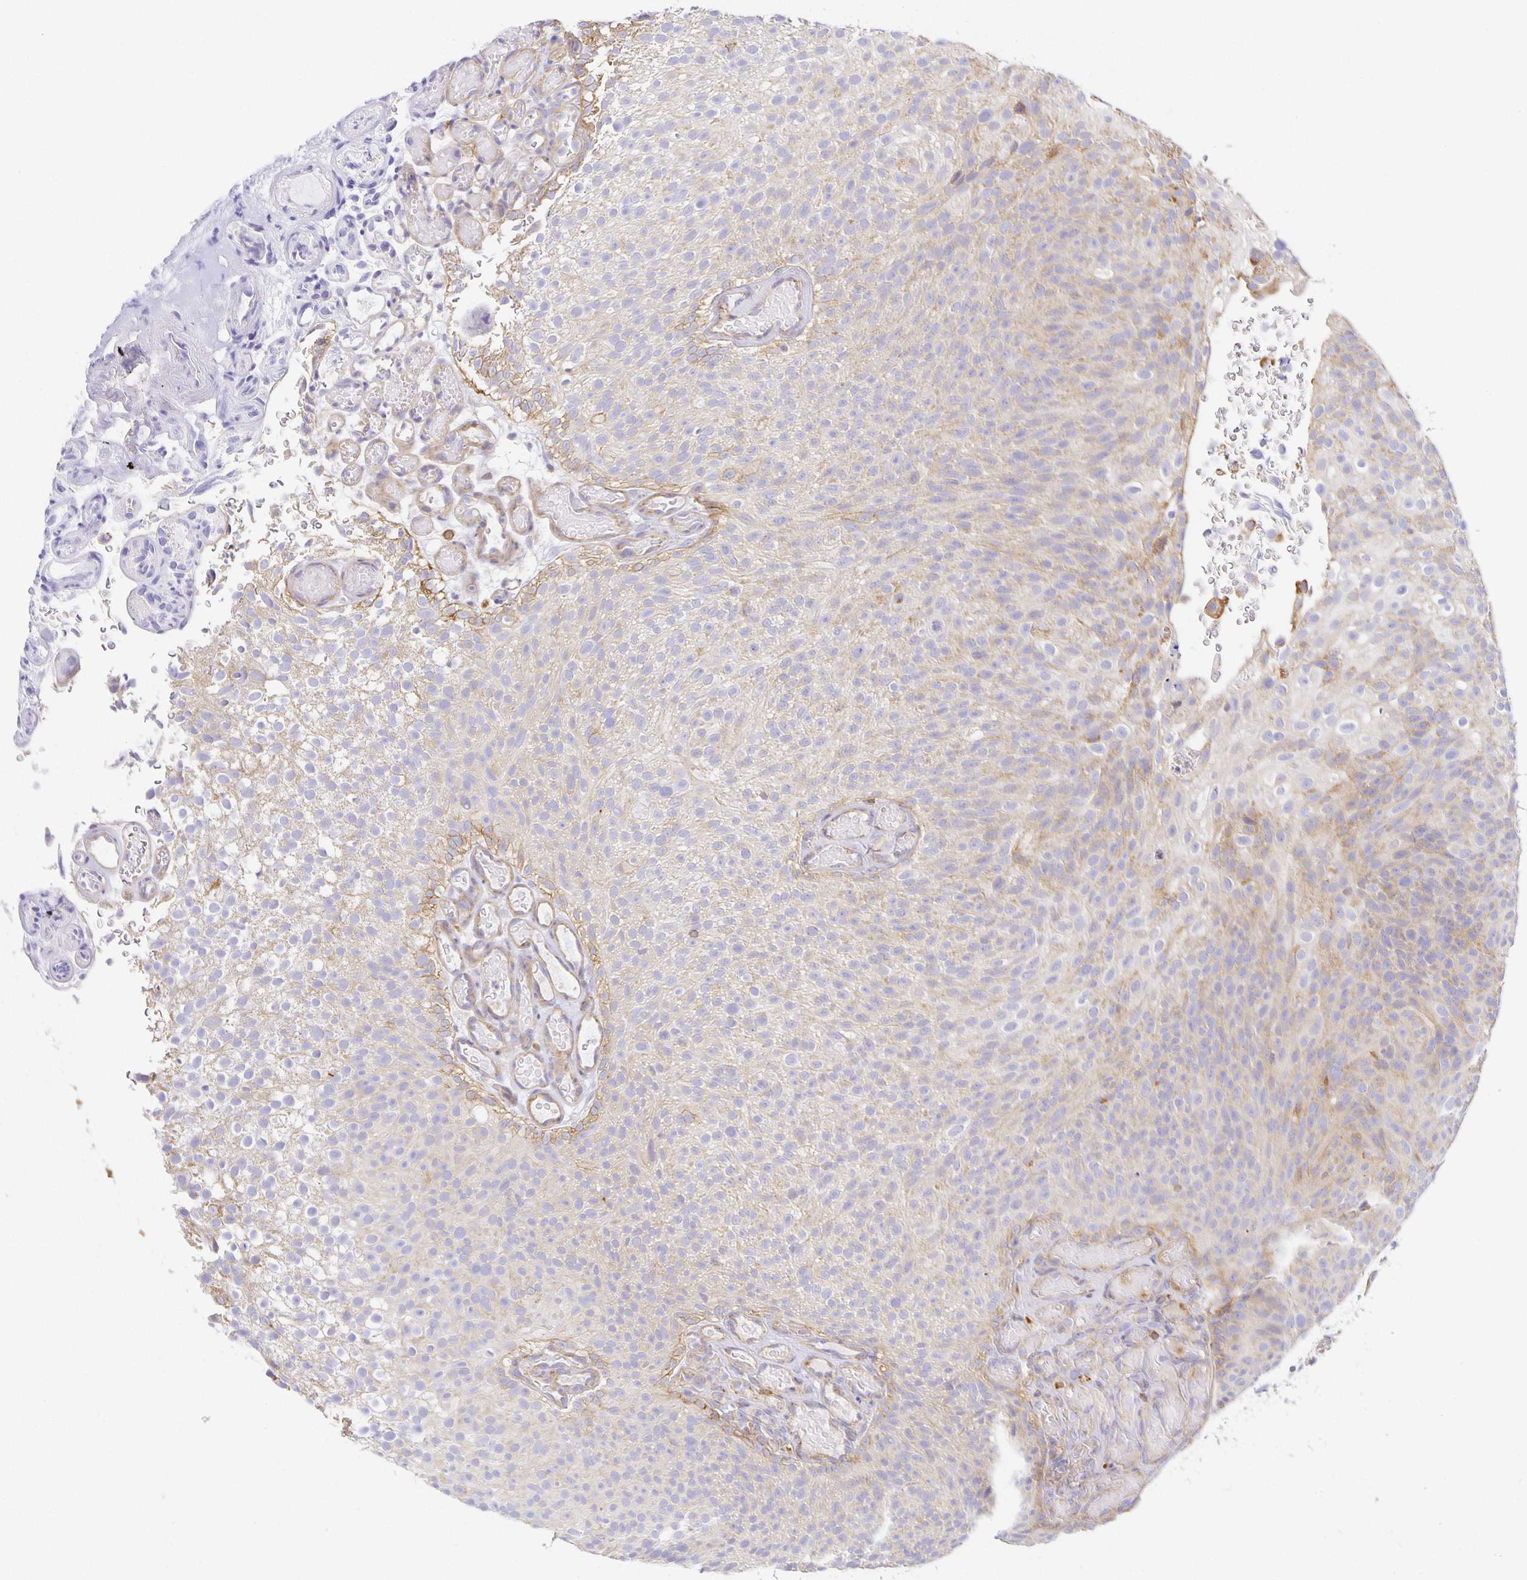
{"staining": {"intensity": "weak", "quantity": "<25%", "location": "cytoplasmic/membranous"}, "tissue": "urothelial cancer", "cell_type": "Tumor cells", "image_type": "cancer", "snomed": [{"axis": "morphology", "description": "Urothelial carcinoma, Low grade"}, {"axis": "topography", "description": "Urinary bladder"}], "caption": "Immunohistochemical staining of human urothelial cancer reveals no significant expression in tumor cells.", "gene": "FLRT3", "patient": {"sex": "male", "age": 78}}